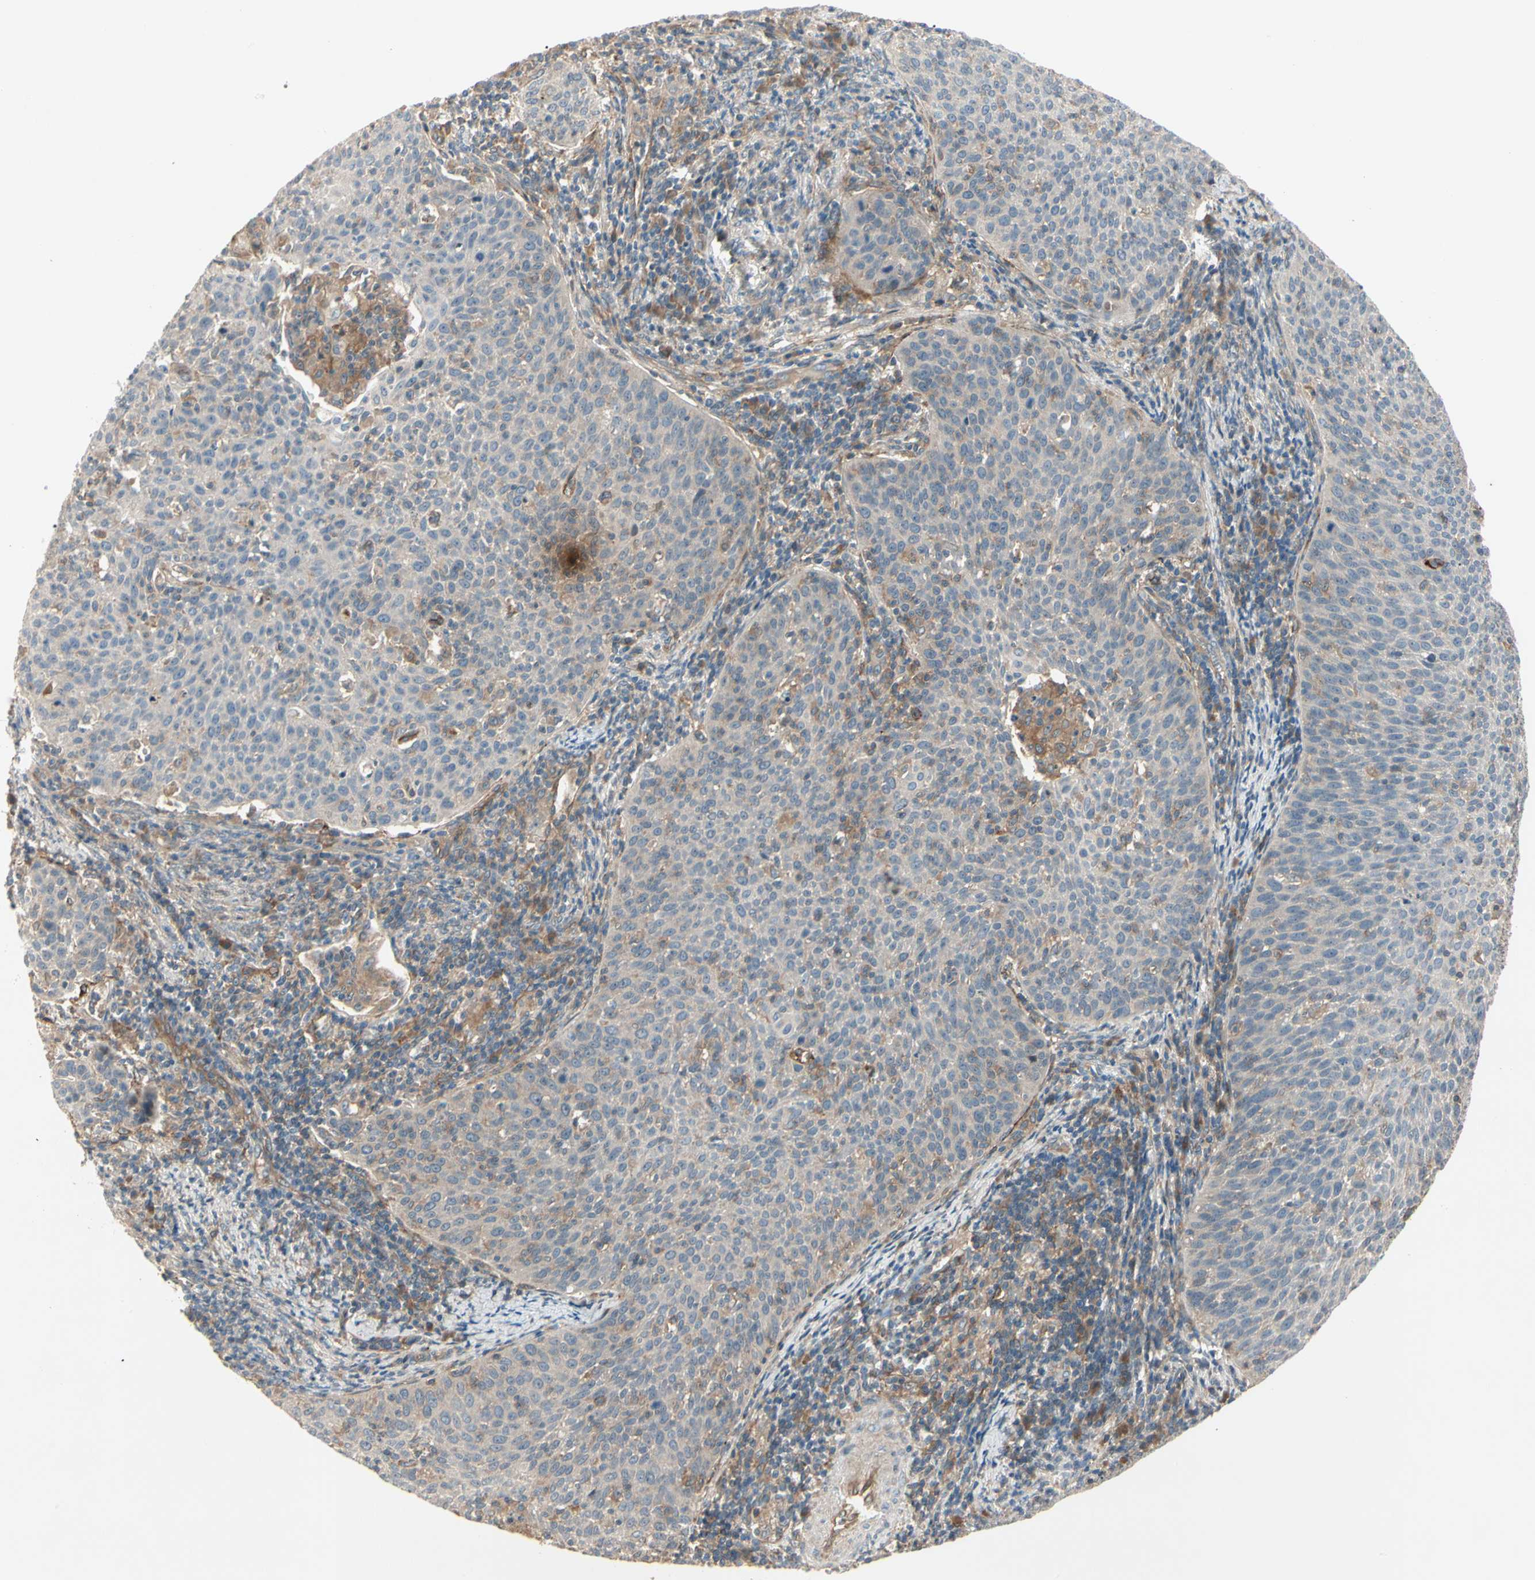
{"staining": {"intensity": "weak", "quantity": ">75%", "location": "cytoplasmic/membranous"}, "tissue": "cervical cancer", "cell_type": "Tumor cells", "image_type": "cancer", "snomed": [{"axis": "morphology", "description": "Squamous cell carcinoma, NOS"}, {"axis": "topography", "description": "Cervix"}], "caption": "IHC image of neoplastic tissue: squamous cell carcinoma (cervical) stained using immunohistochemistry shows low levels of weak protein expression localized specifically in the cytoplasmic/membranous of tumor cells, appearing as a cytoplasmic/membranous brown color.", "gene": "F2R", "patient": {"sex": "female", "age": 38}}